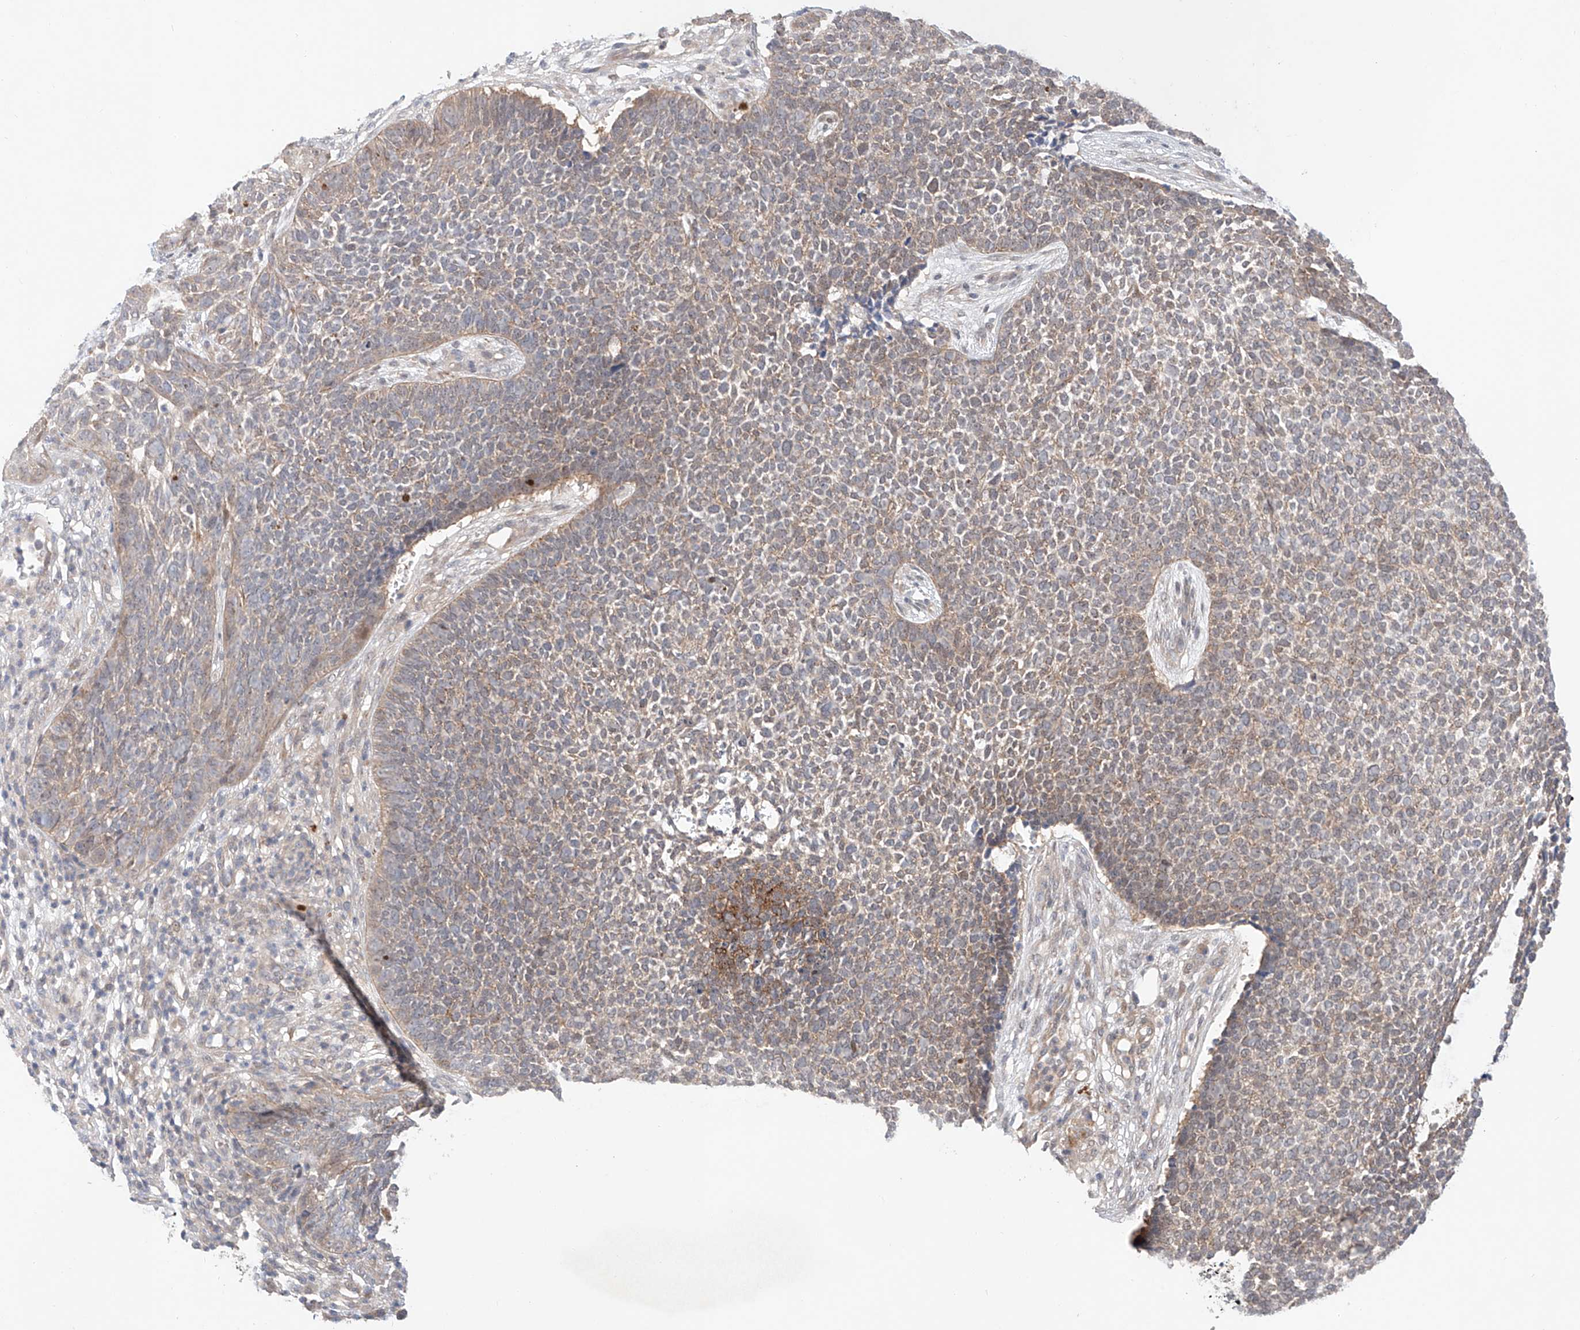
{"staining": {"intensity": "weak", "quantity": "<25%", "location": "cytoplasmic/membranous"}, "tissue": "skin cancer", "cell_type": "Tumor cells", "image_type": "cancer", "snomed": [{"axis": "morphology", "description": "Basal cell carcinoma"}, {"axis": "topography", "description": "Skin"}], "caption": "IHC image of neoplastic tissue: basal cell carcinoma (skin) stained with DAB exhibits no significant protein expression in tumor cells. (DAB (3,3'-diaminobenzidine) immunohistochemistry visualized using brightfield microscopy, high magnification).", "gene": "TSR2", "patient": {"sex": "female", "age": 84}}